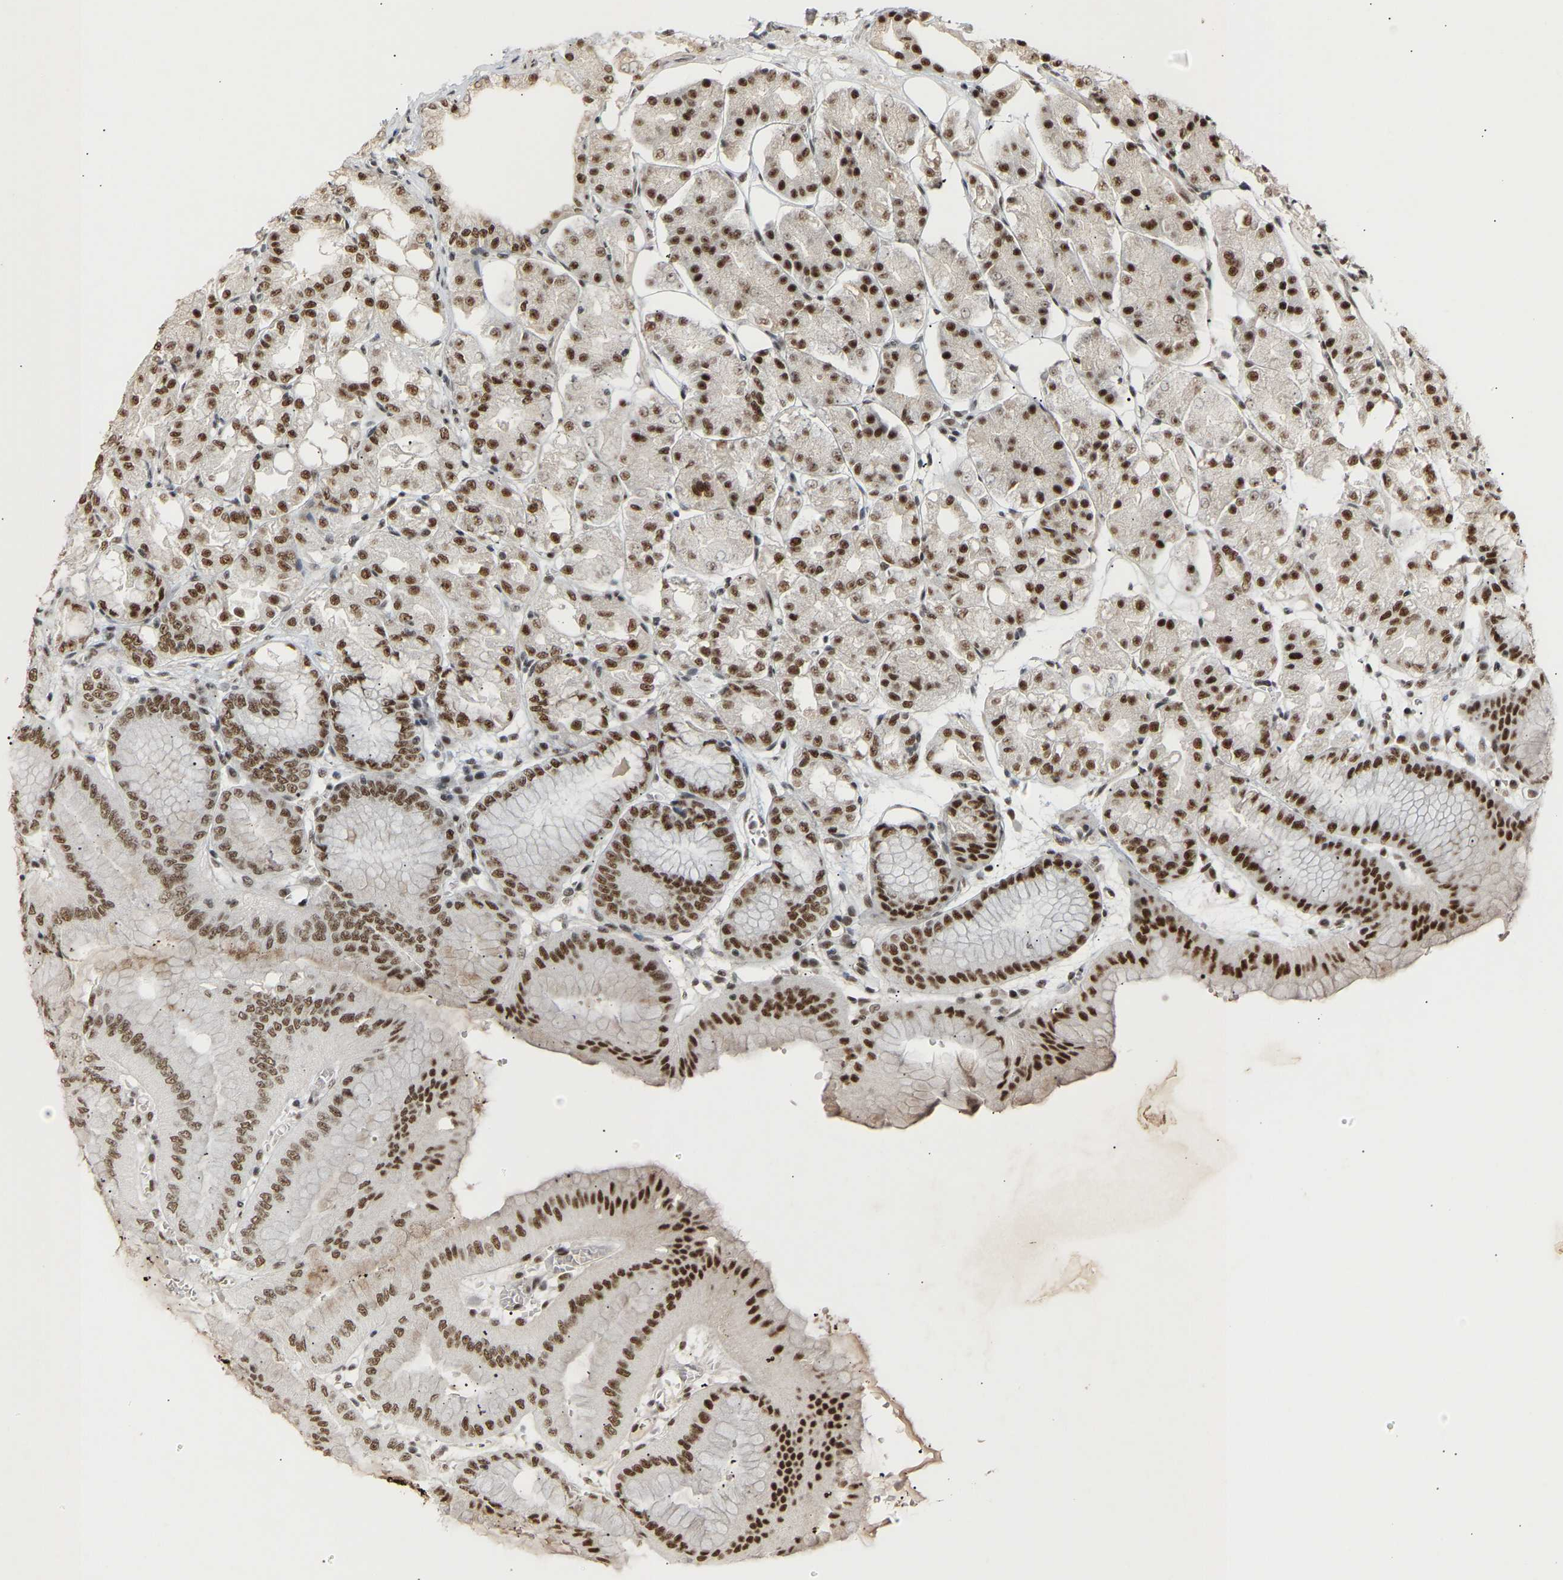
{"staining": {"intensity": "strong", "quantity": ">75%", "location": "nuclear"}, "tissue": "stomach", "cell_type": "Glandular cells", "image_type": "normal", "snomed": [{"axis": "morphology", "description": "Normal tissue, NOS"}, {"axis": "topography", "description": "Stomach, lower"}], "caption": "Immunohistochemistry of benign stomach demonstrates high levels of strong nuclear staining in approximately >75% of glandular cells.", "gene": "NELFB", "patient": {"sex": "male", "age": 71}}